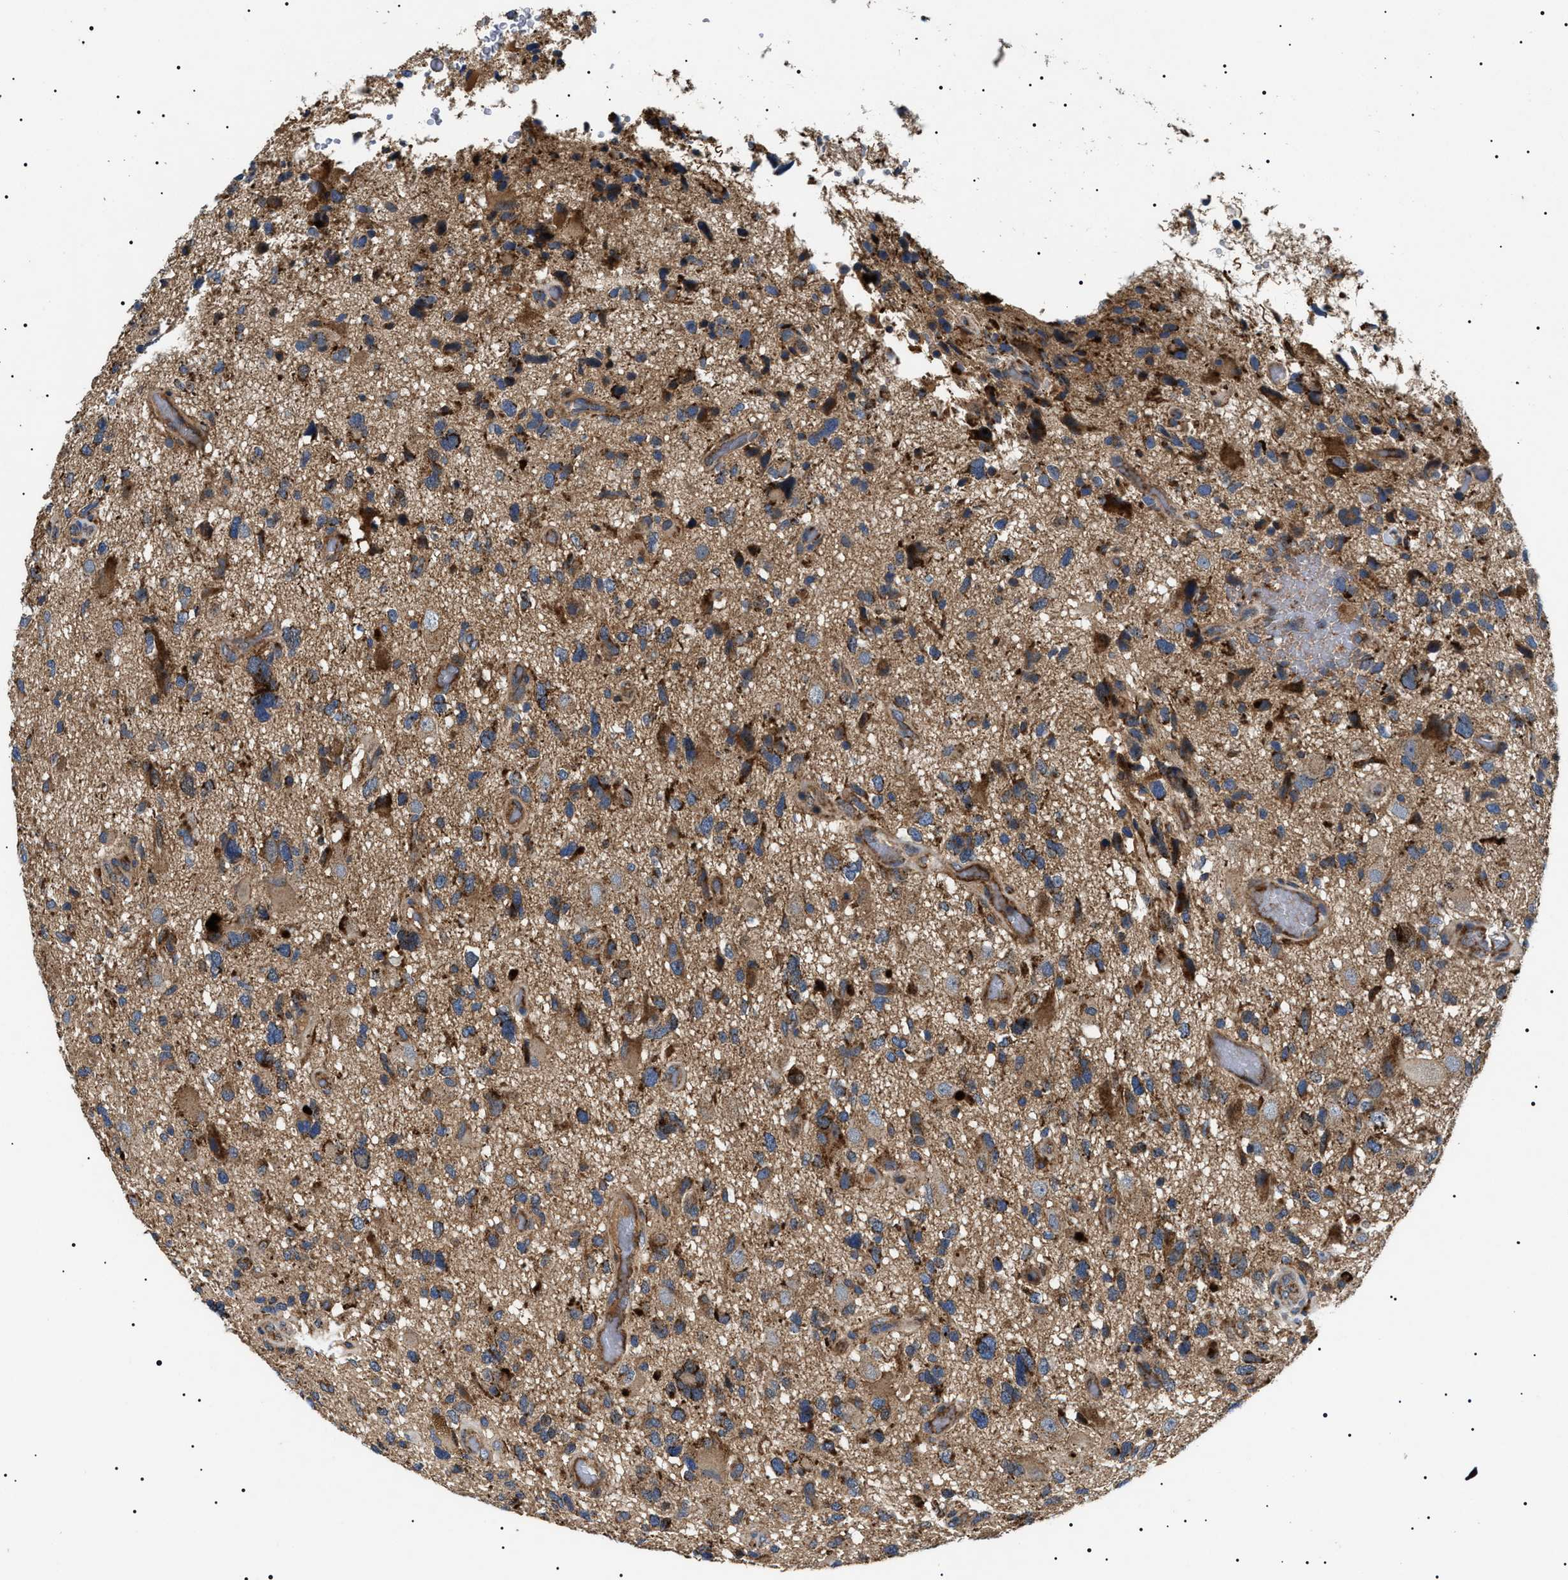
{"staining": {"intensity": "moderate", "quantity": ">75%", "location": "cytoplasmic/membranous"}, "tissue": "glioma", "cell_type": "Tumor cells", "image_type": "cancer", "snomed": [{"axis": "morphology", "description": "Glioma, malignant, High grade"}, {"axis": "topography", "description": "Brain"}], "caption": "Moderate cytoplasmic/membranous protein positivity is appreciated in about >75% of tumor cells in high-grade glioma (malignant).", "gene": "OXSM", "patient": {"sex": "male", "age": 33}}